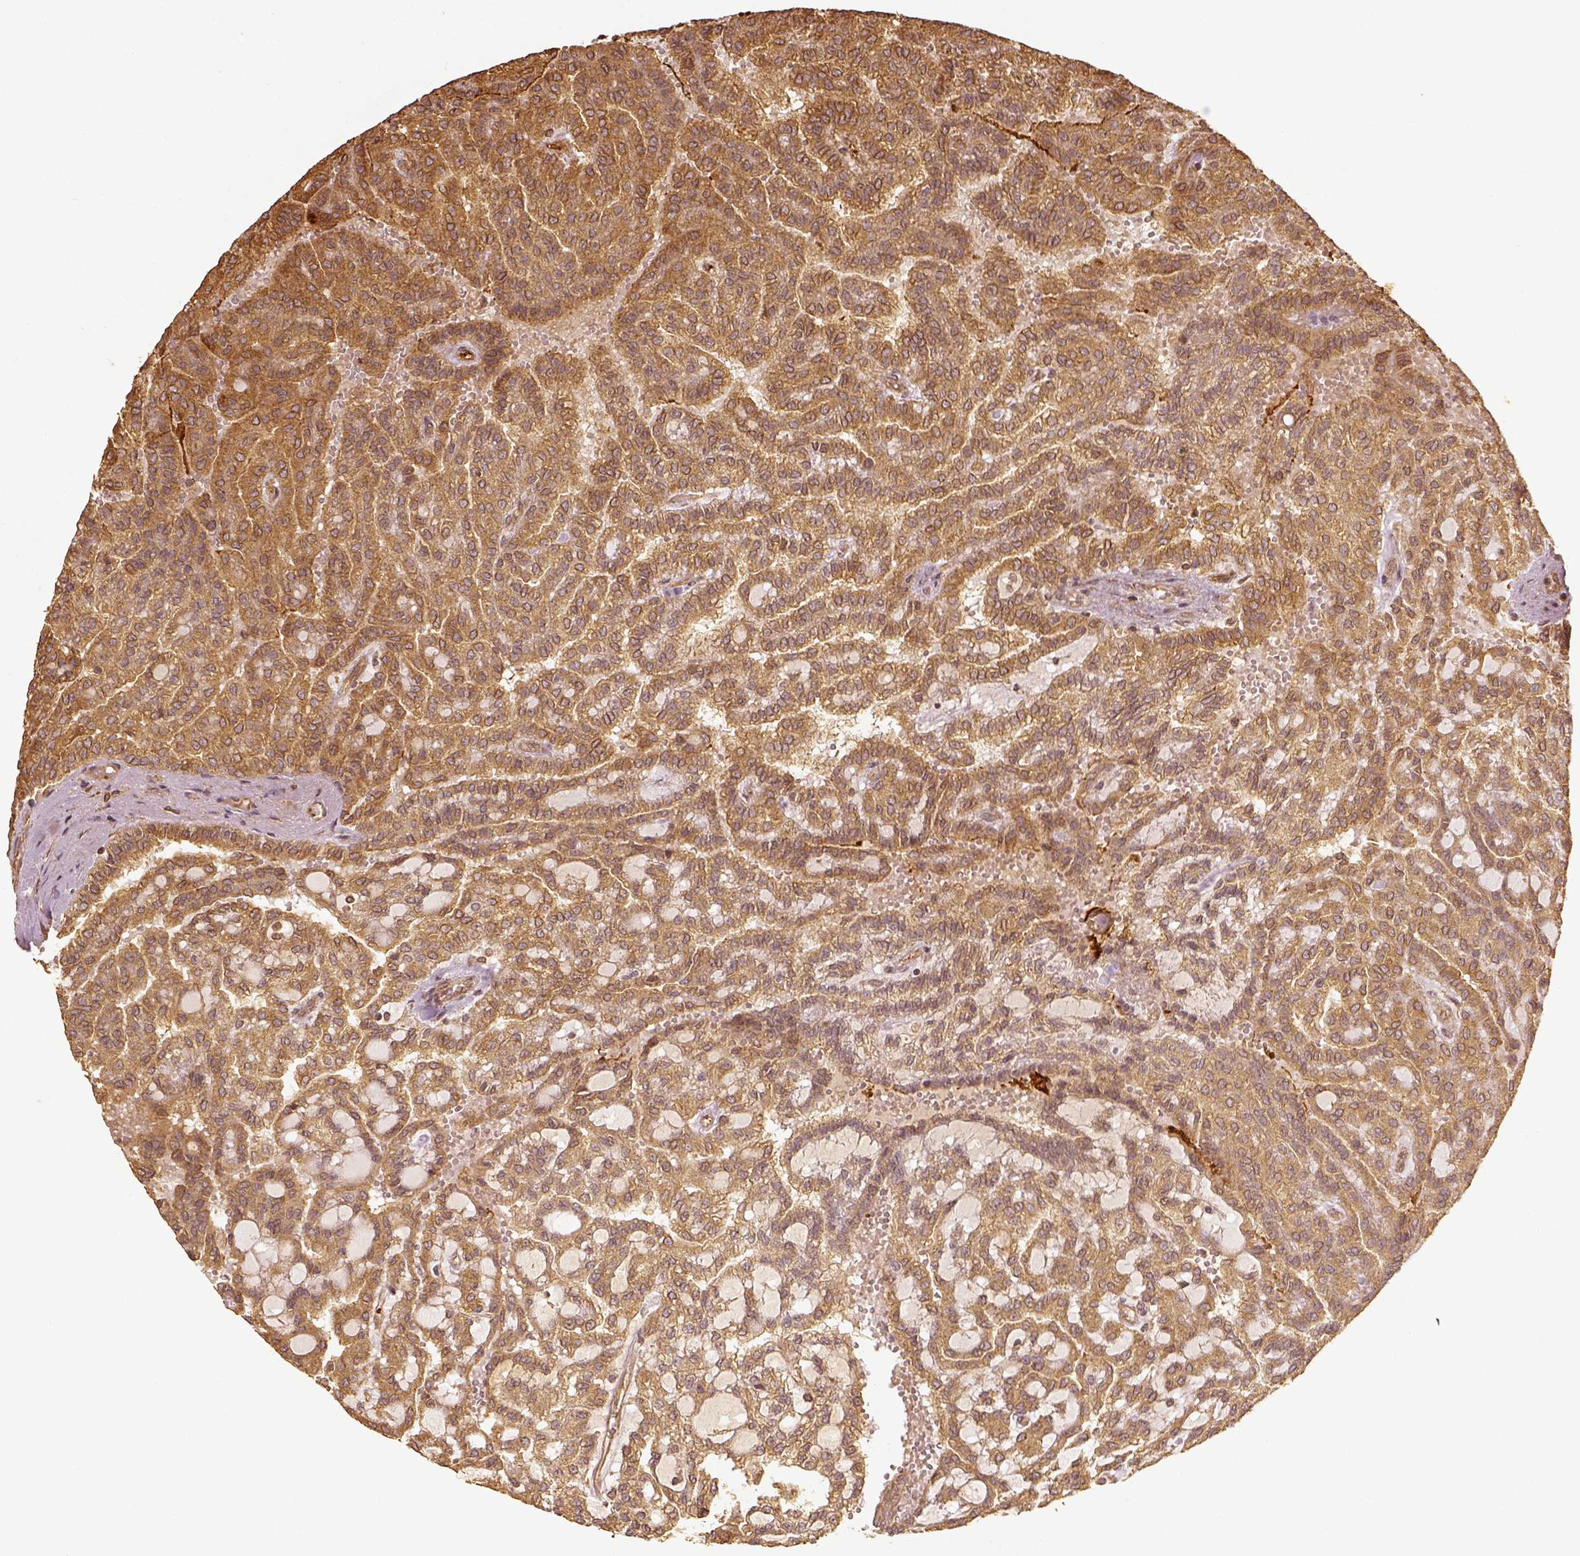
{"staining": {"intensity": "moderate", "quantity": ">75%", "location": "cytoplasmic/membranous"}, "tissue": "renal cancer", "cell_type": "Tumor cells", "image_type": "cancer", "snomed": [{"axis": "morphology", "description": "Adenocarcinoma, NOS"}, {"axis": "topography", "description": "Kidney"}], "caption": "Protein expression analysis of human renal adenocarcinoma reveals moderate cytoplasmic/membranous expression in about >75% of tumor cells. Nuclei are stained in blue.", "gene": "VEGFA", "patient": {"sex": "male", "age": 63}}